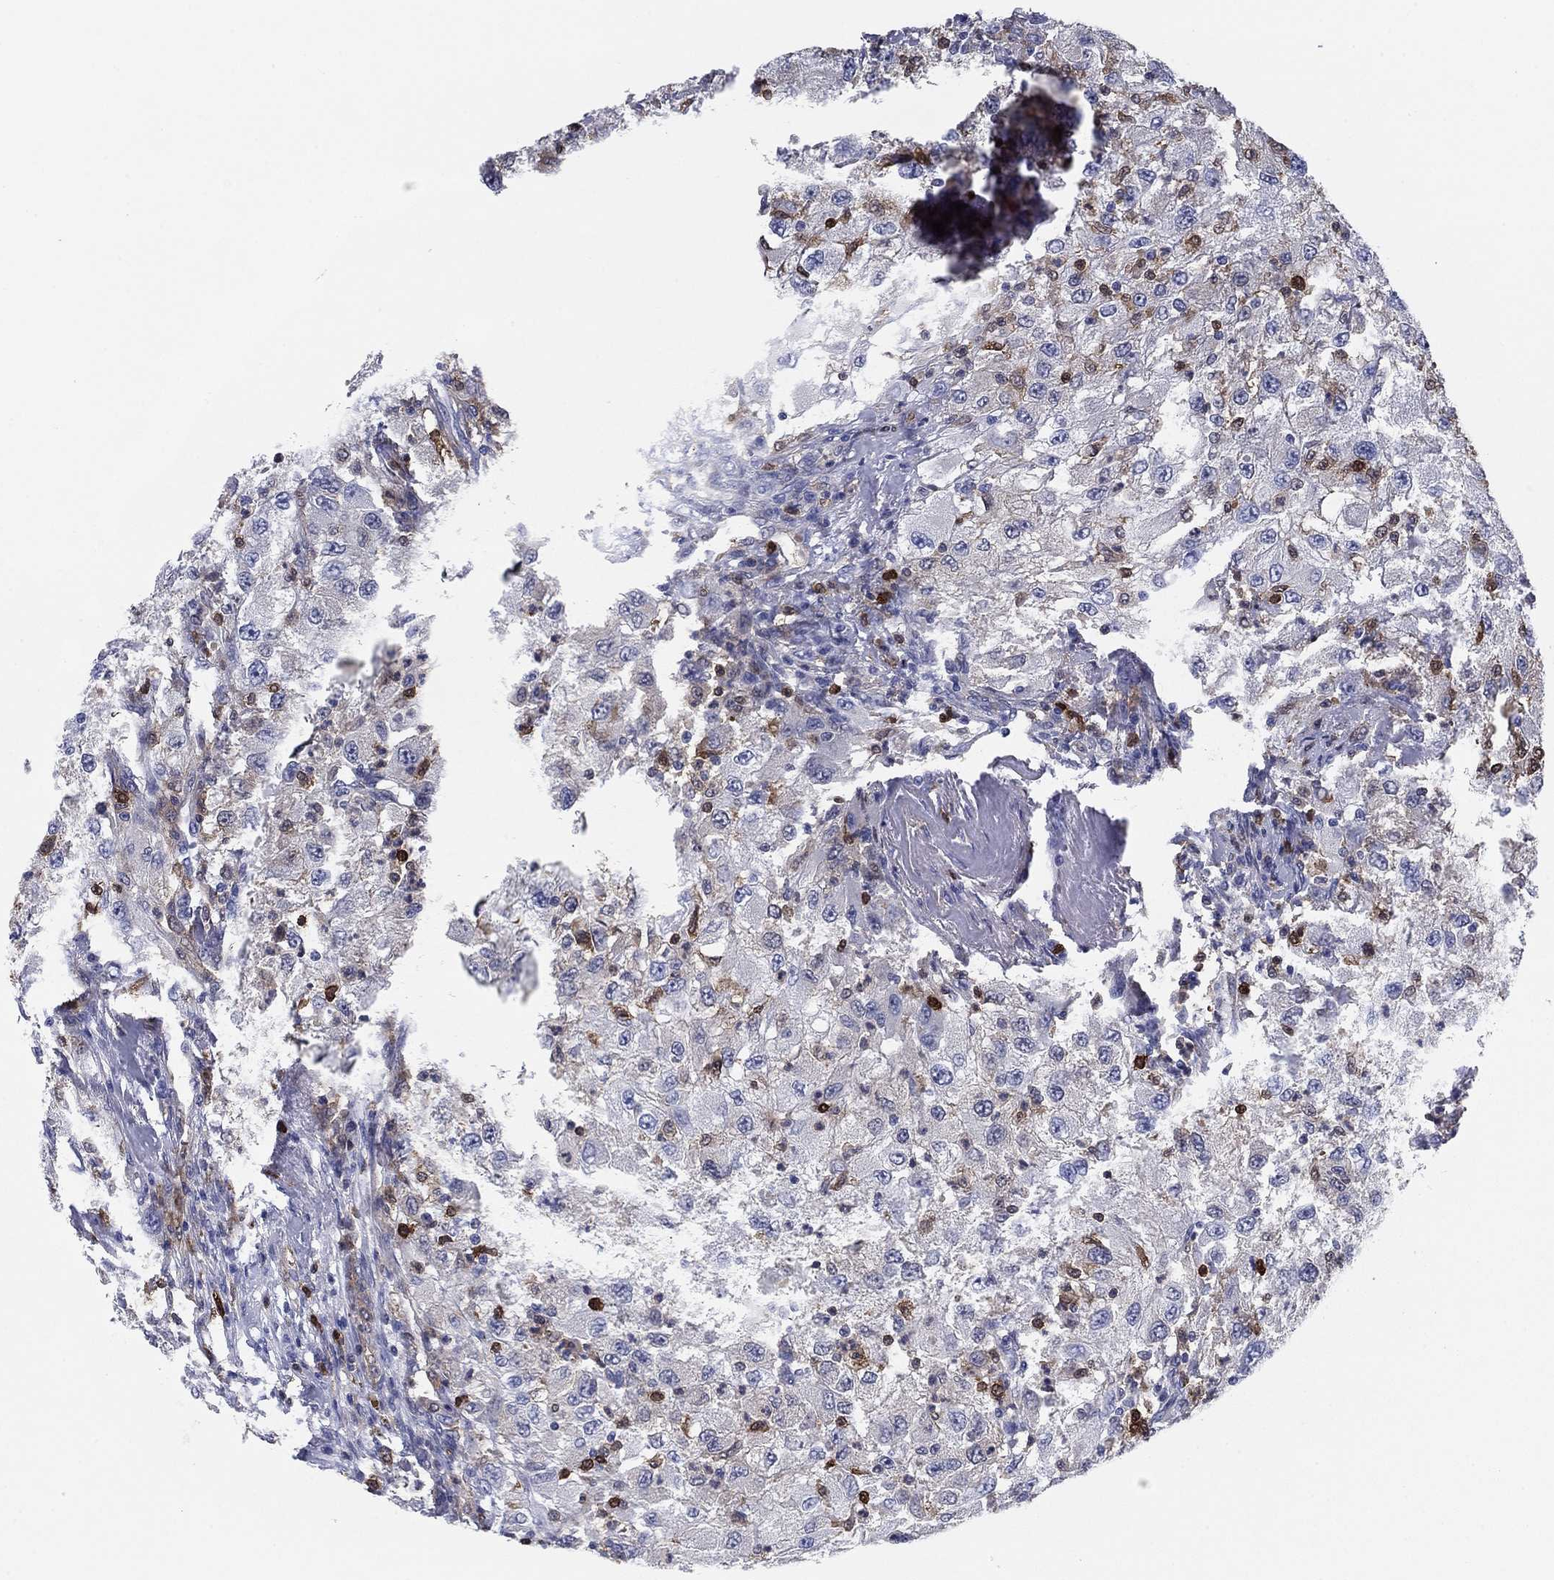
{"staining": {"intensity": "negative", "quantity": "none", "location": "none"}, "tissue": "renal cancer", "cell_type": "Tumor cells", "image_type": "cancer", "snomed": [{"axis": "morphology", "description": "Adenocarcinoma, NOS"}, {"axis": "topography", "description": "Kidney"}], "caption": "DAB (3,3'-diaminobenzidine) immunohistochemical staining of human renal adenocarcinoma demonstrates no significant staining in tumor cells.", "gene": "STMN1", "patient": {"sex": "female", "age": 67}}